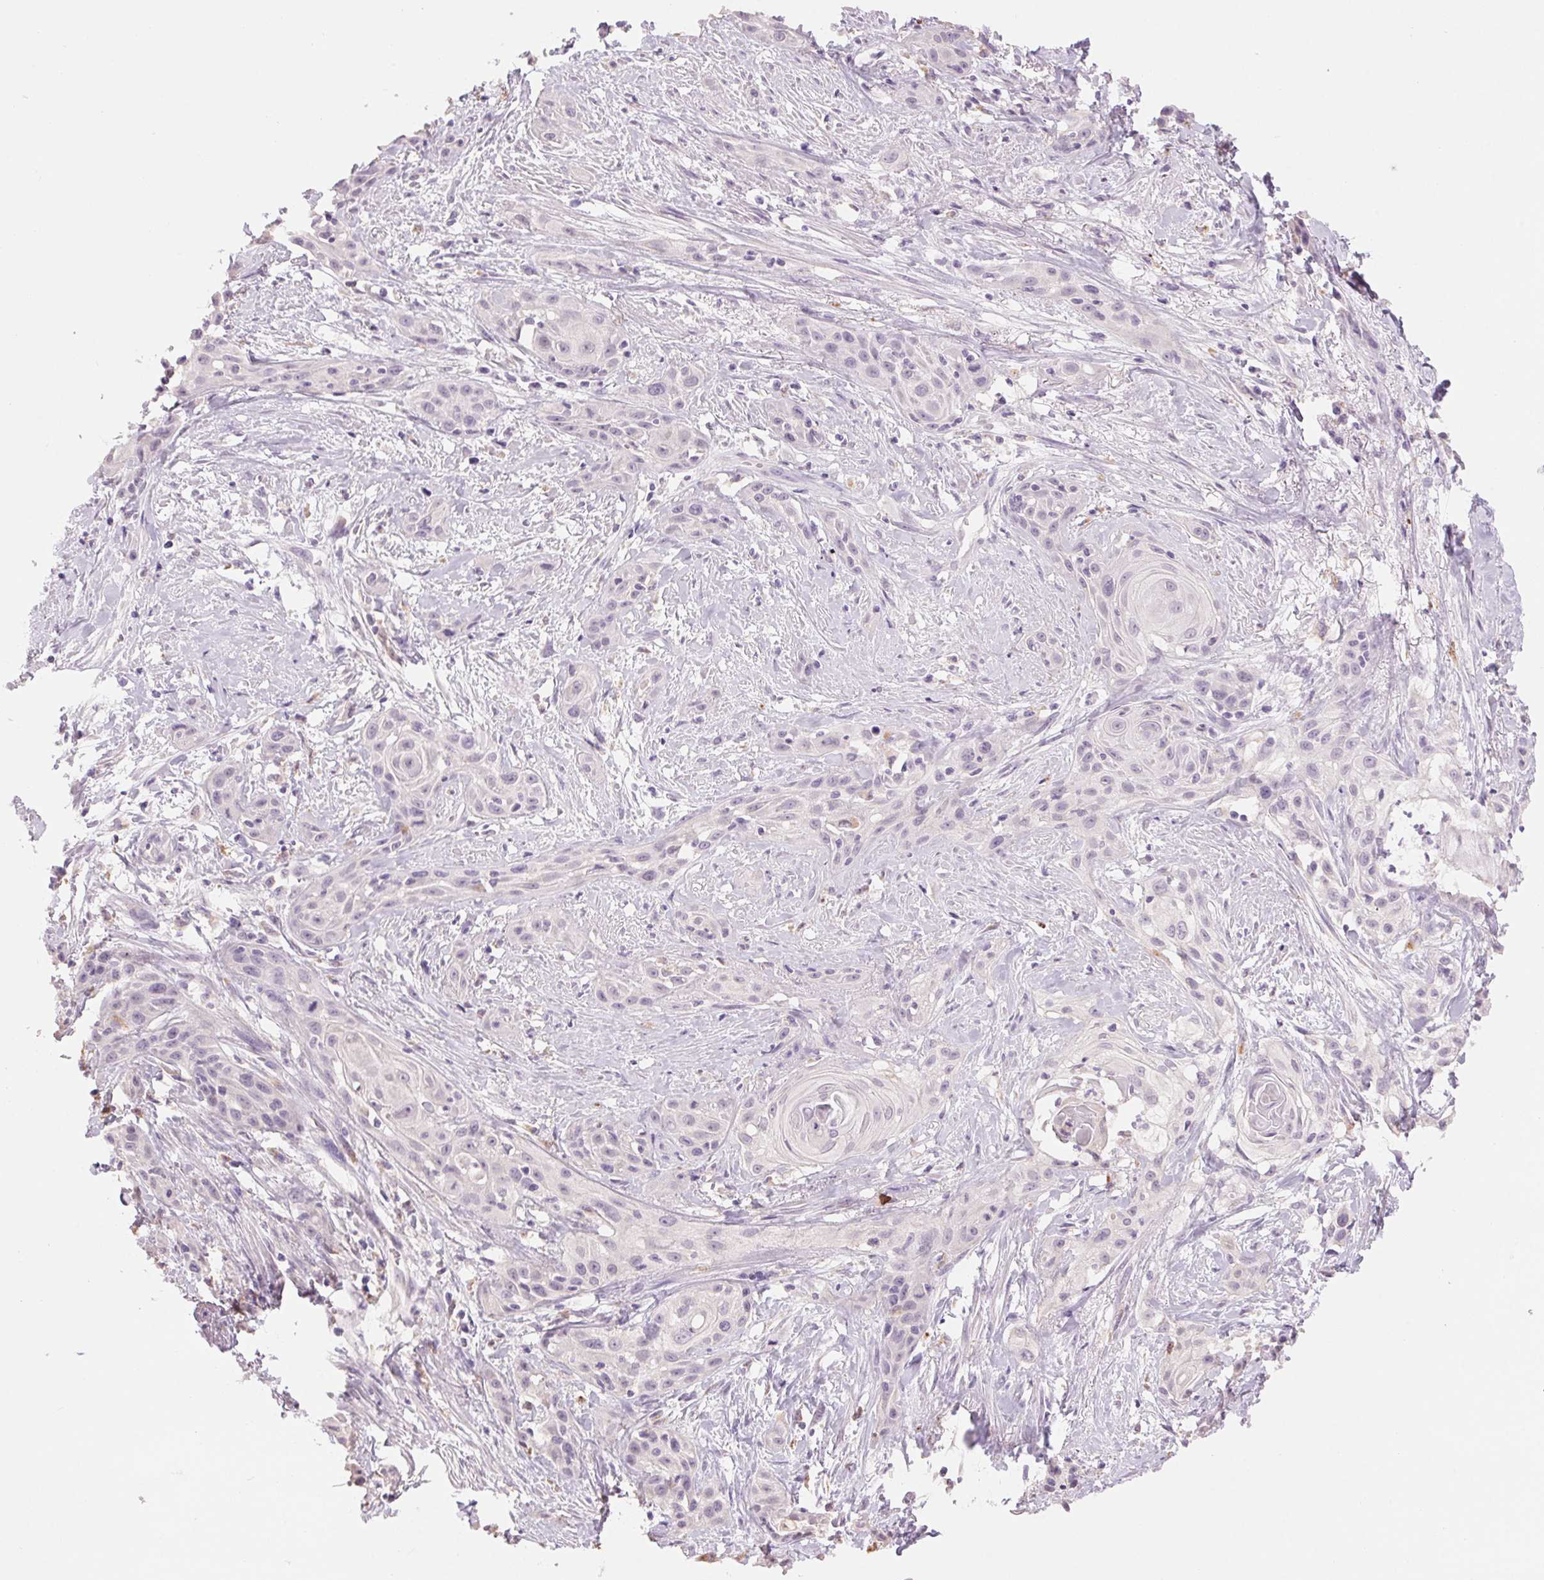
{"staining": {"intensity": "negative", "quantity": "none", "location": "none"}, "tissue": "skin cancer", "cell_type": "Tumor cells", "image_type": "cancer", "snomed": [{"axis": "morphology", "description": "Squamous cell carcinoma, NOS"}, {"axis": "topography", "description": "Skin"}, {"axis": "topography", "description": "Anal"}], "caption": "Immunohistochemical staining of skin cancer (squamous cell carcinoma) reveals no significant staining in tumor cells. (DAB IHC, high magnification).", "gene": "MPO", "patient": {"sex": "male", "age": 64}}